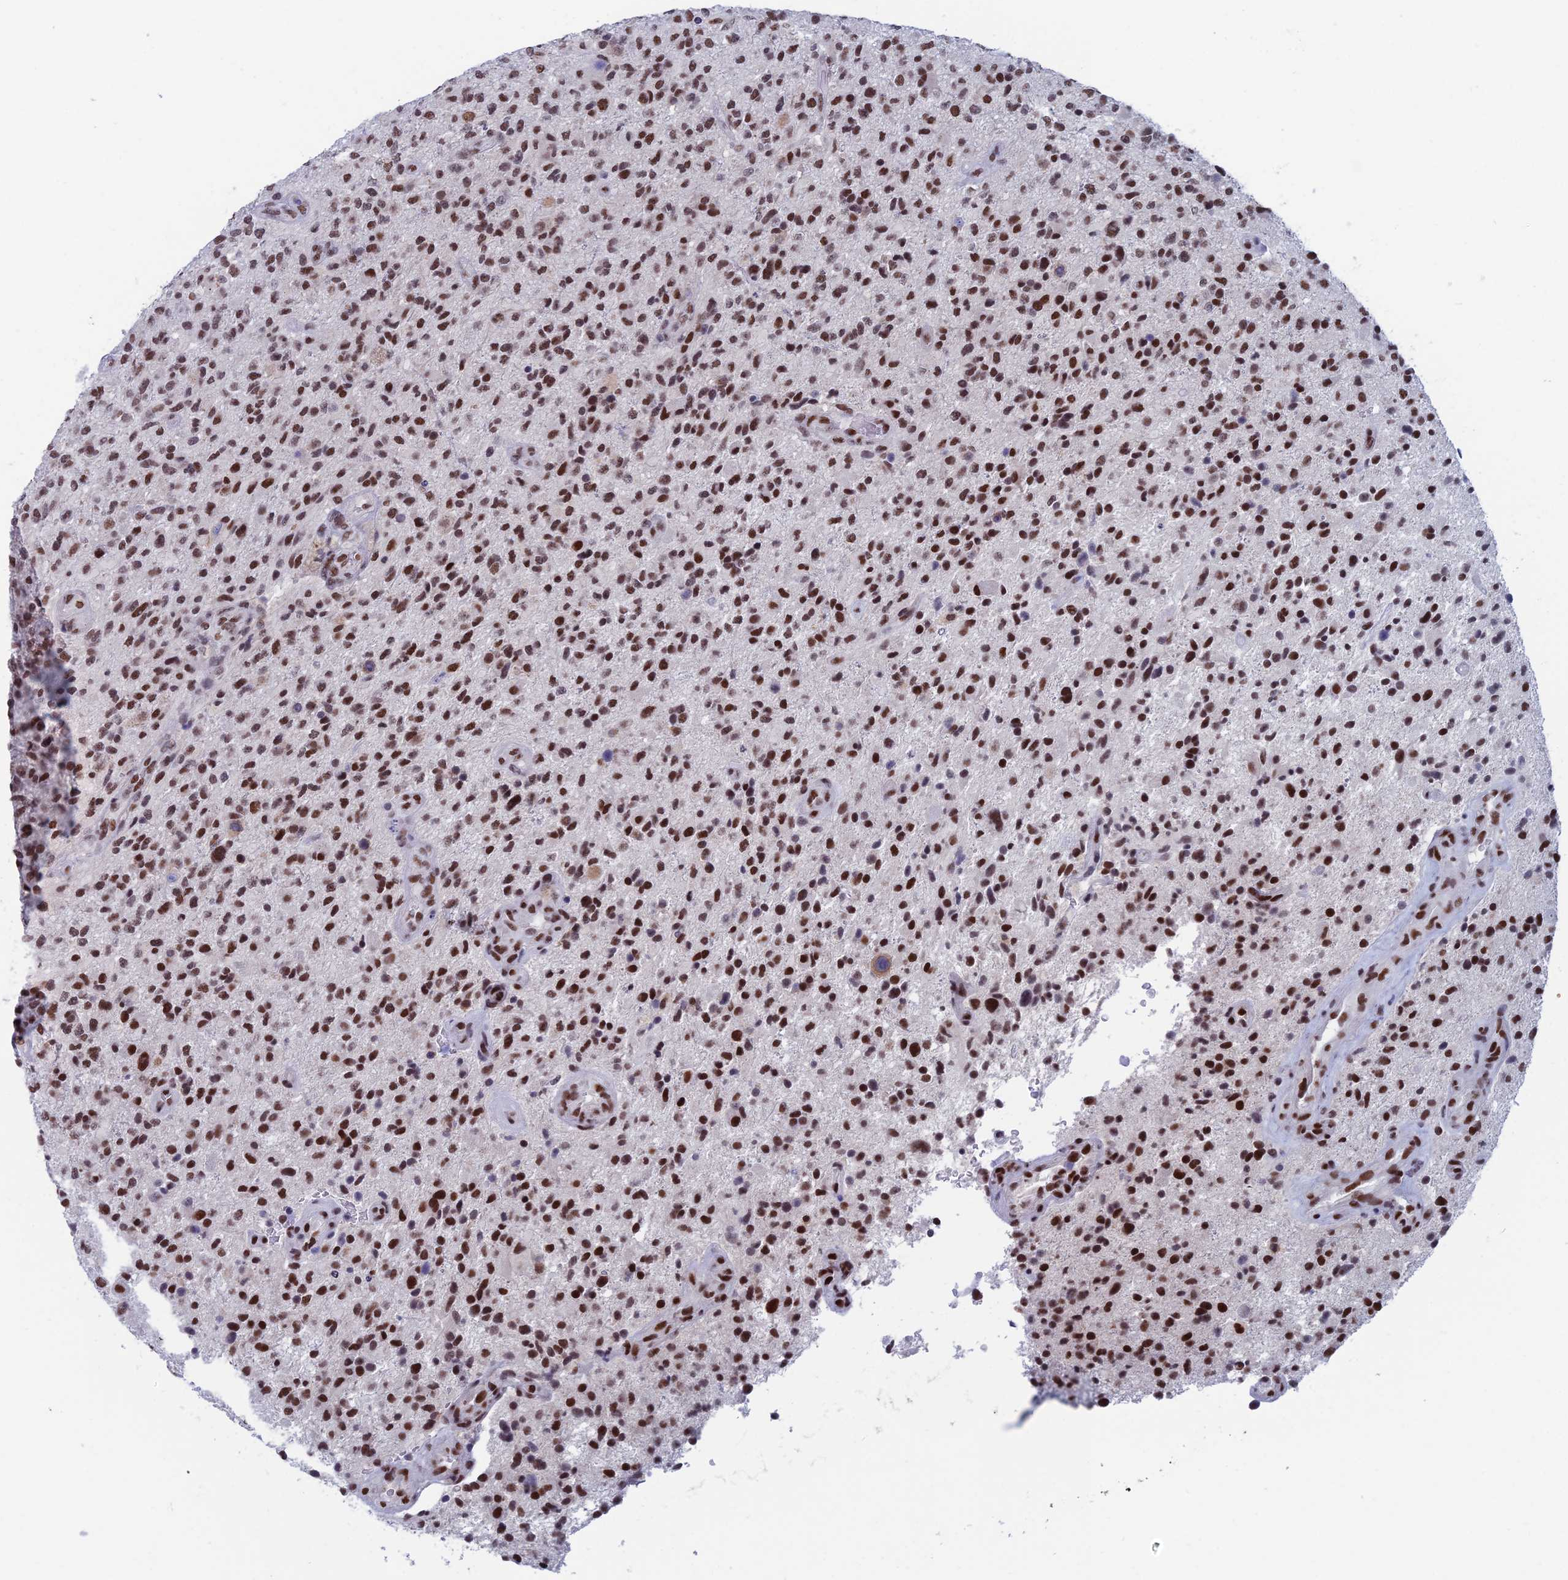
{"staining": {"intensity": "strong", "quantity": ">75%", "location": "nuclear"}, "tissue": "glioma", "cell_type": "Tumor cells", "image_type": "cancer", "snomed": [{"axis": "morphology", "description": "Glioma, malignant, High grade"}, {"axis": "topography", "description": "Brain"}], "caption": "Immunohistochemistry micrograph of high-grade glioma (malignant) stained for a protein (brown), which displays high levels of strong nuclear expression in about >75% of tumor cells.", "gene": "NABP2", "patient": {"sex": "male", "age": 47}}